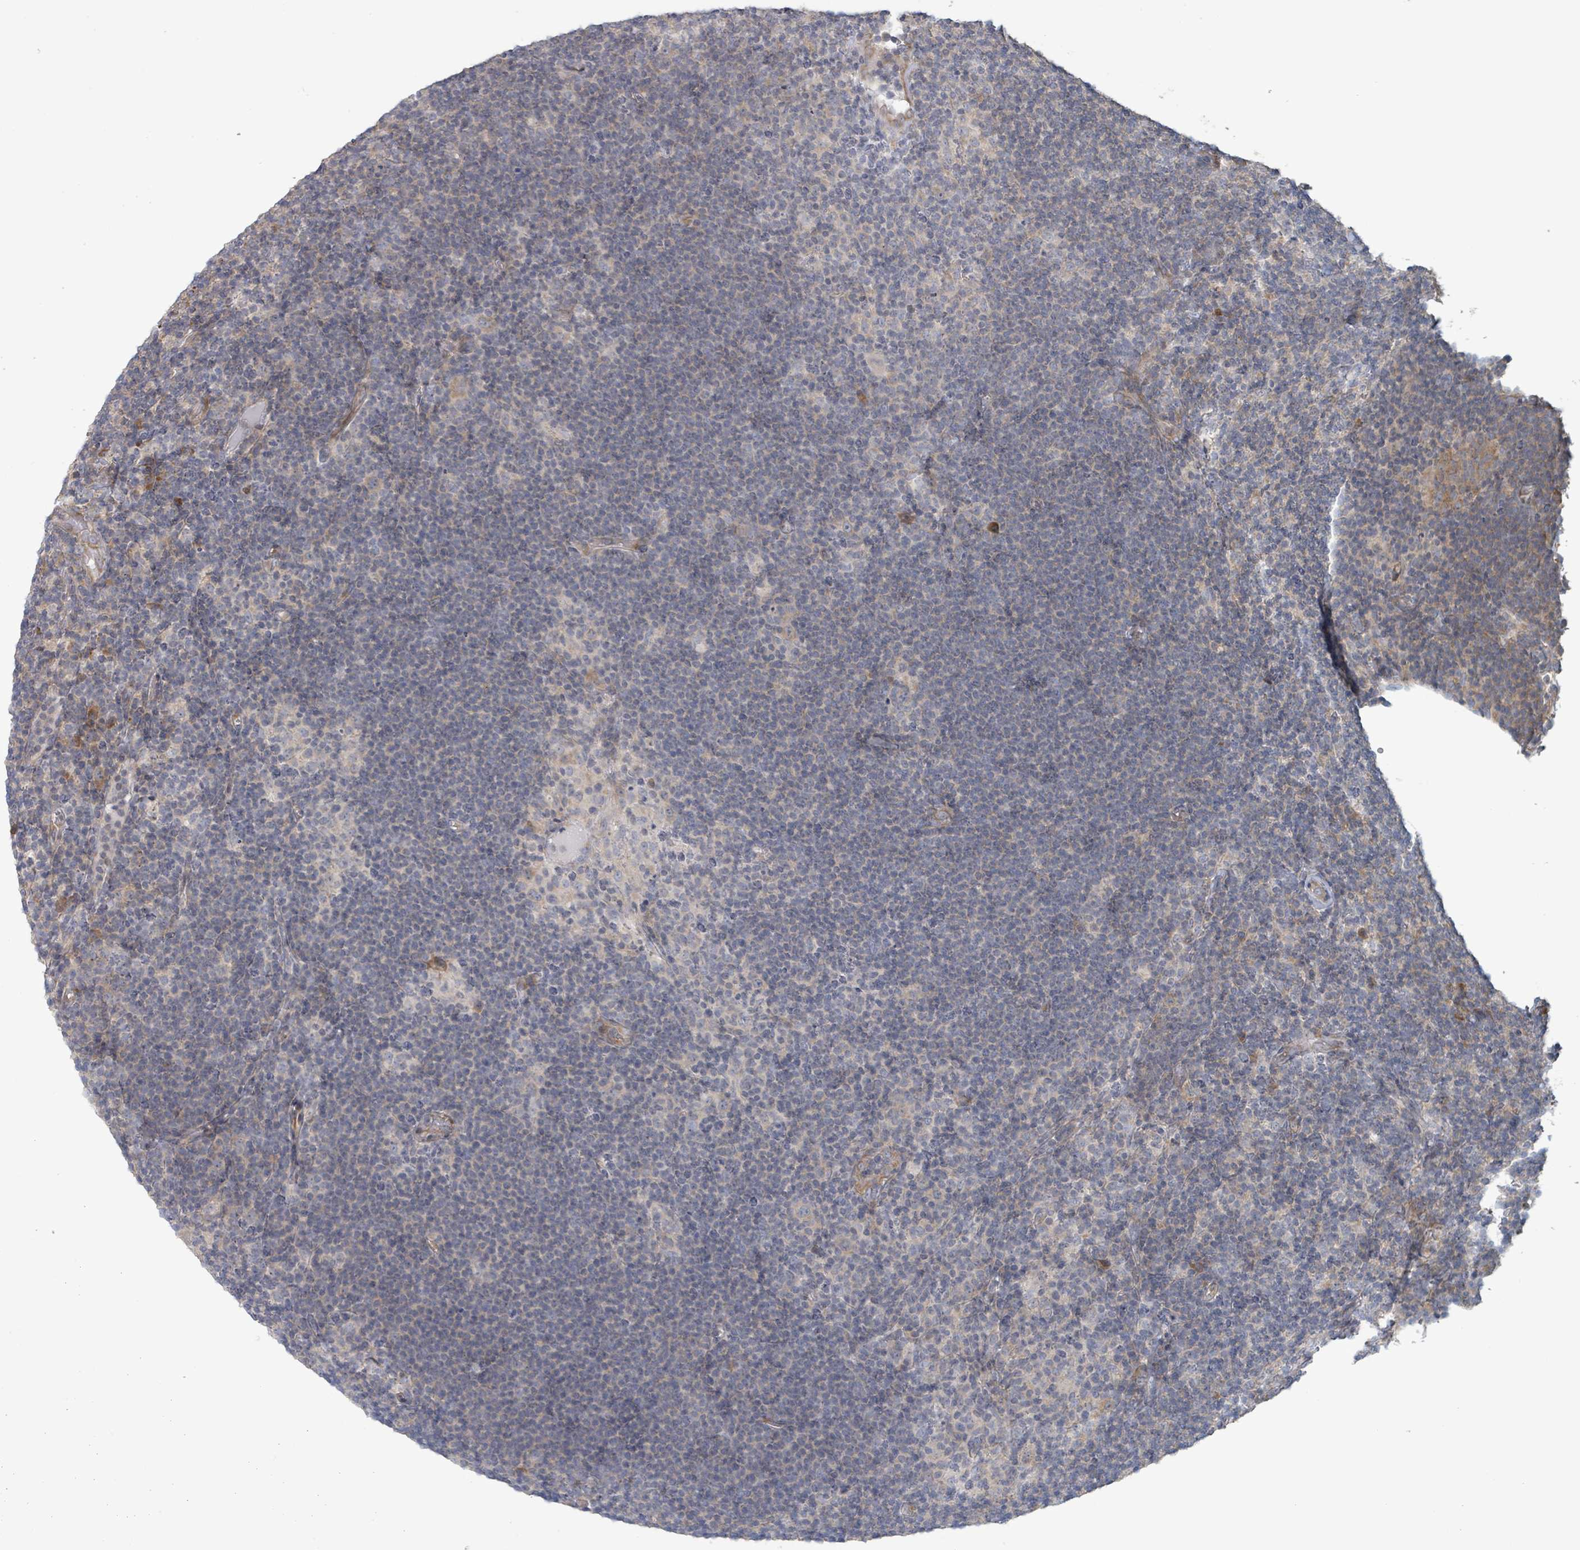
{"staining": {"intensity": "weak", "quantity": "<25%", "location": "cytoplasmic/membranous"}, "tissue": "lymphoma", "cell_type": "Tumor cells", "image_type": "cancer", "snomed": [{"axis": "morphology", "description": "Hodgkin's disease, NOS"}, {"axis": "topography", "description": "Lymph node"}], "caption": "High magnification brightfield microscopy of lymphoma stained with DAB (3,3'-diaminobenzidine) (brown) and counterstained with hematoxylin (blue): tumor cells show no significant positivity.", "gene": "RPL32", "patient": {"sex": "female", "age": 57}}